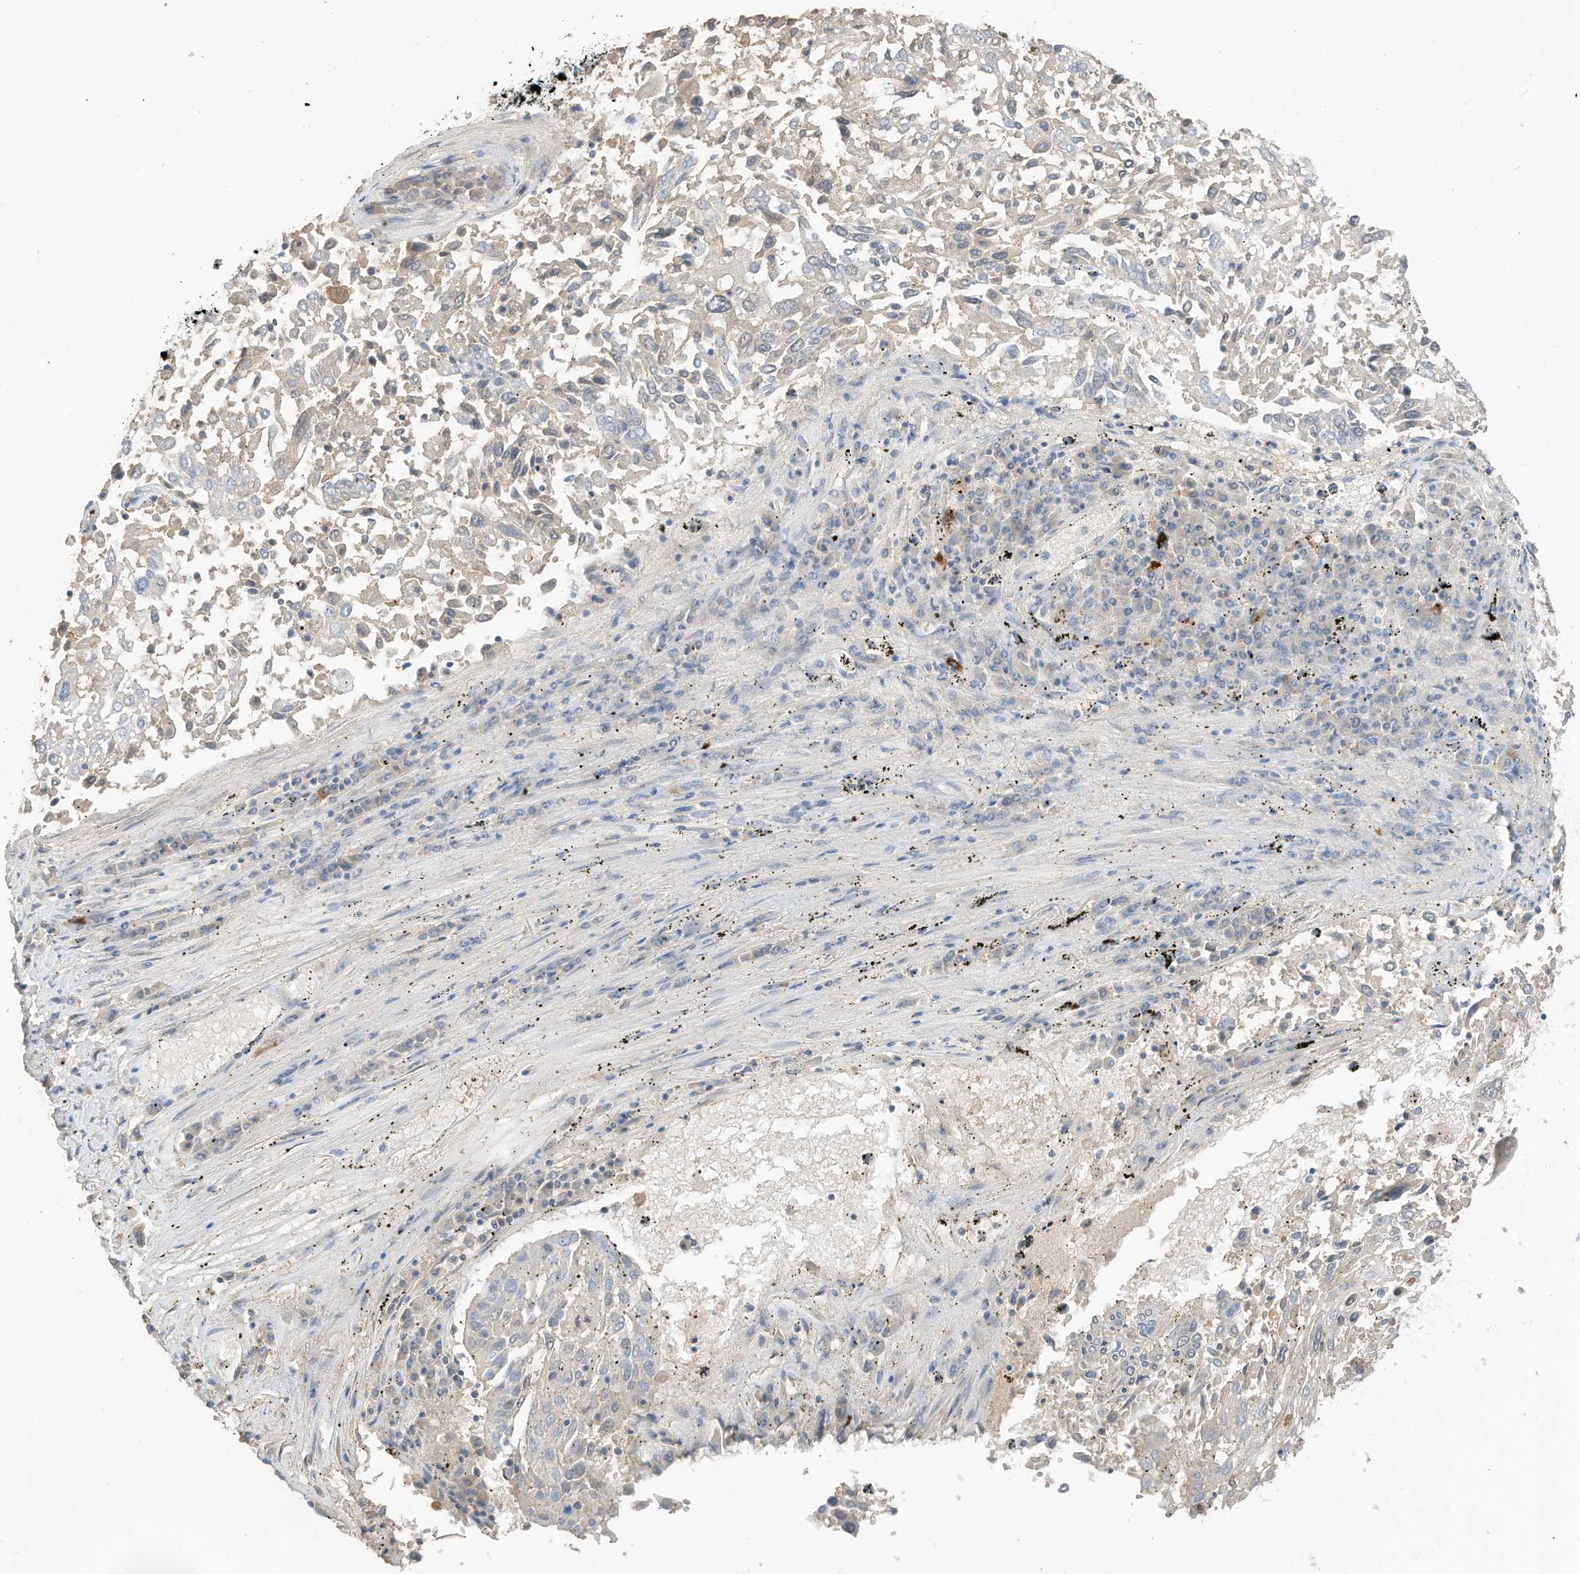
{"staining": {"intensity": "negative", "quantity": "none", "location": "none"}, "tissue": "lung cancer", "cell_type": "Tumor cells", "image_type": "cancer", "snomed": [{"axis": "morphology", "description": "Squamous cell carcinoma, NOS"}, {"axis": "topography", "description": "Lung"}], "caption": "This histopathology image is of lung cancer stained with immunohistochemistry to label a protein in brown with the nuclei are counter-stained blue. There is no positivity in tumor cells. (Stains: DAB immunohistochemistry with hematoxylin counter stain, Microscopy: brightfield microscopy at high magnification).", "gene": "CAPN13", "patient": {"sex": "male", "age": 65}}